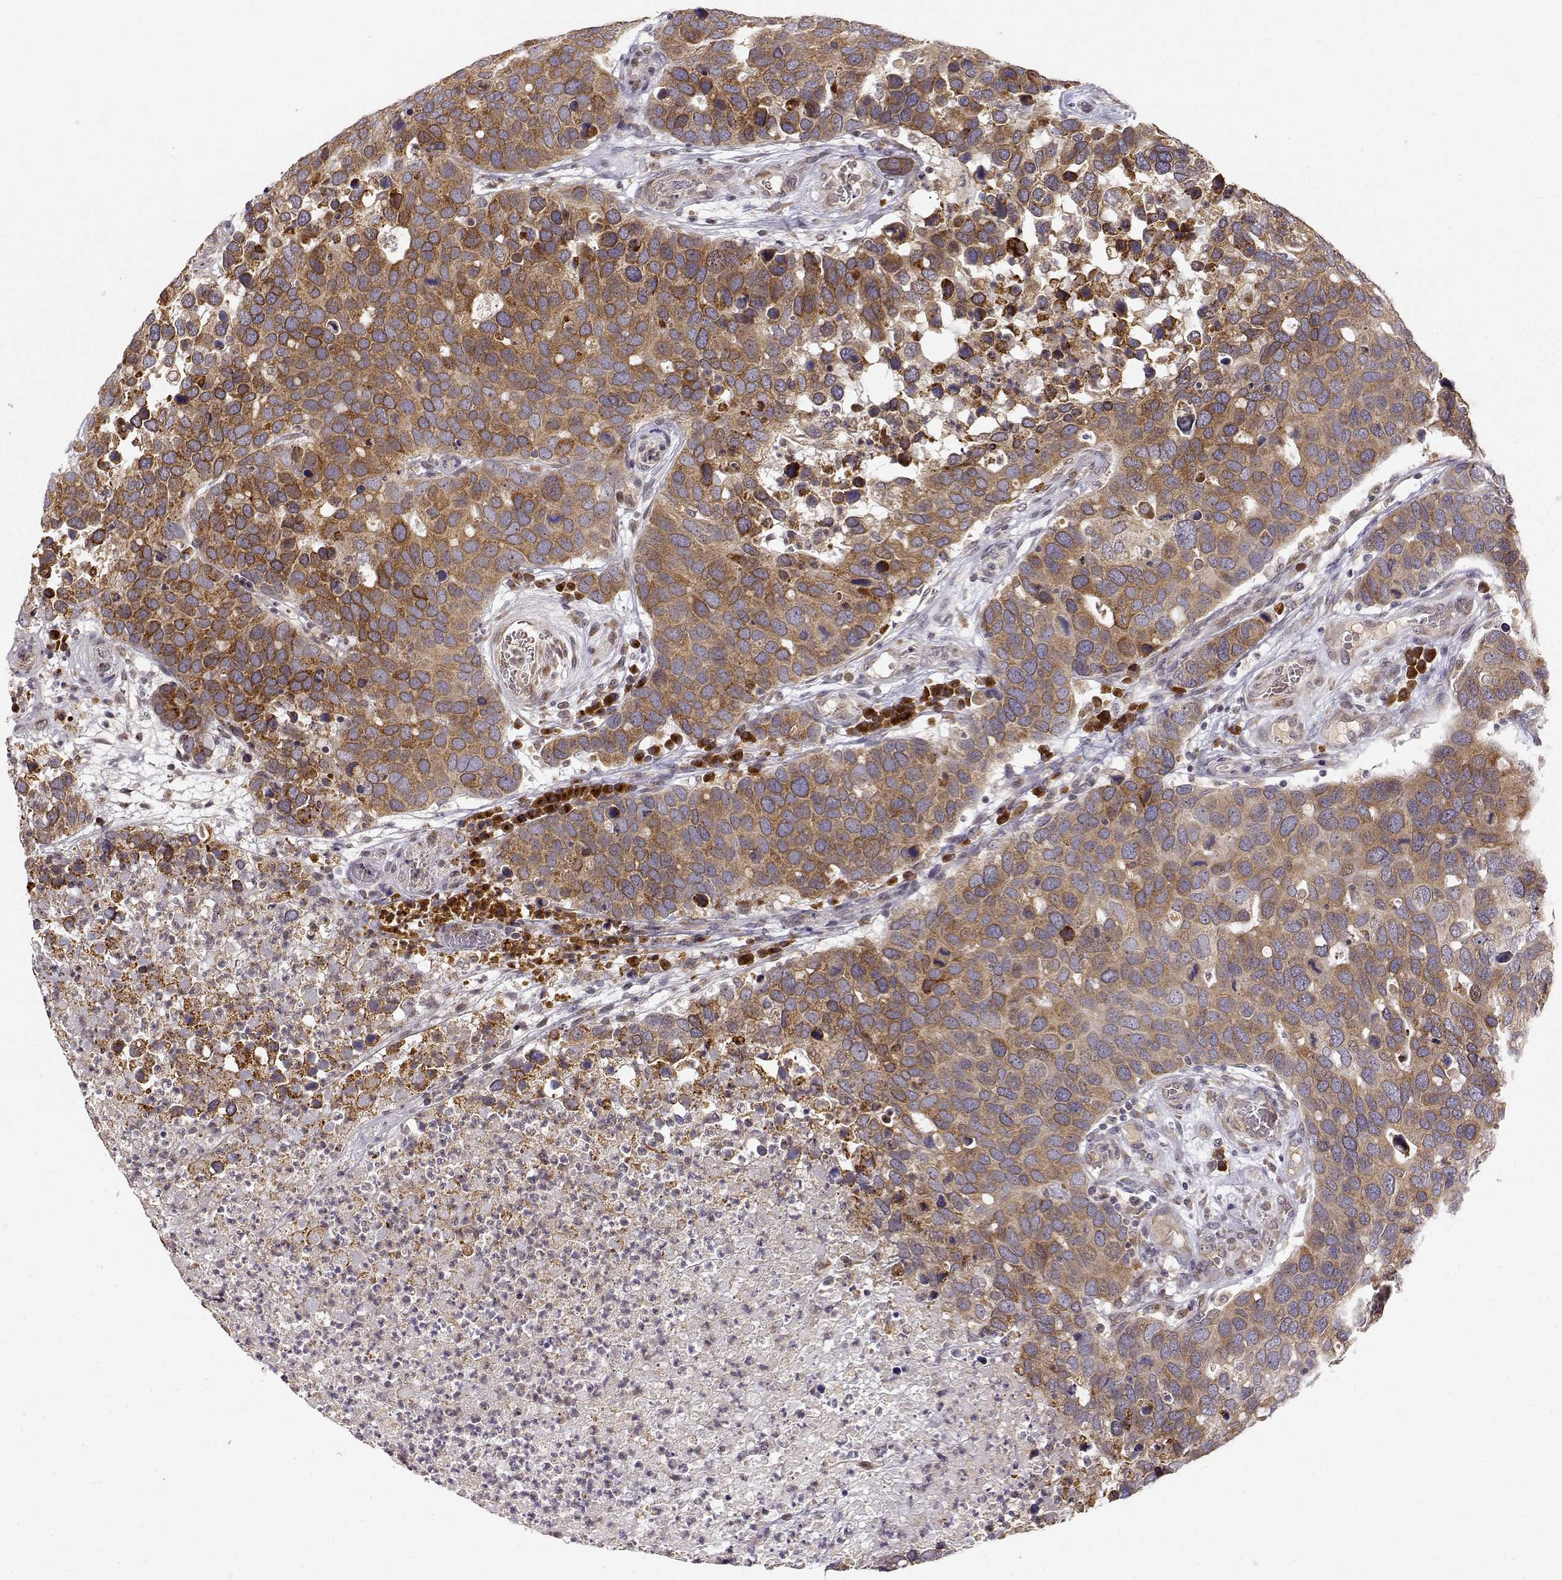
{"staining": {"intensity": "moderate", "quantity": ">75%", "location": "cytoplasmic/membranous"}, "tissue": "breast cancer", "cell_type": "Tumor cells", "image_type": "cancer", "snomed": [{"axis": "morphology", "description": "Duct carcinoma"}, {"axis": "topography", "description": "Breast"}], "caption": "Tumor cells show medium levels of moderate cytoplasmic/membranous expression in approximately >75% of cells in breast invasive ductal carcinoma. Immunohistochemistry stains the protein in brown and the nuclei are stained blue.", "gene": "ERGIC2", "patient": {"sex": "female", "age": 83}}